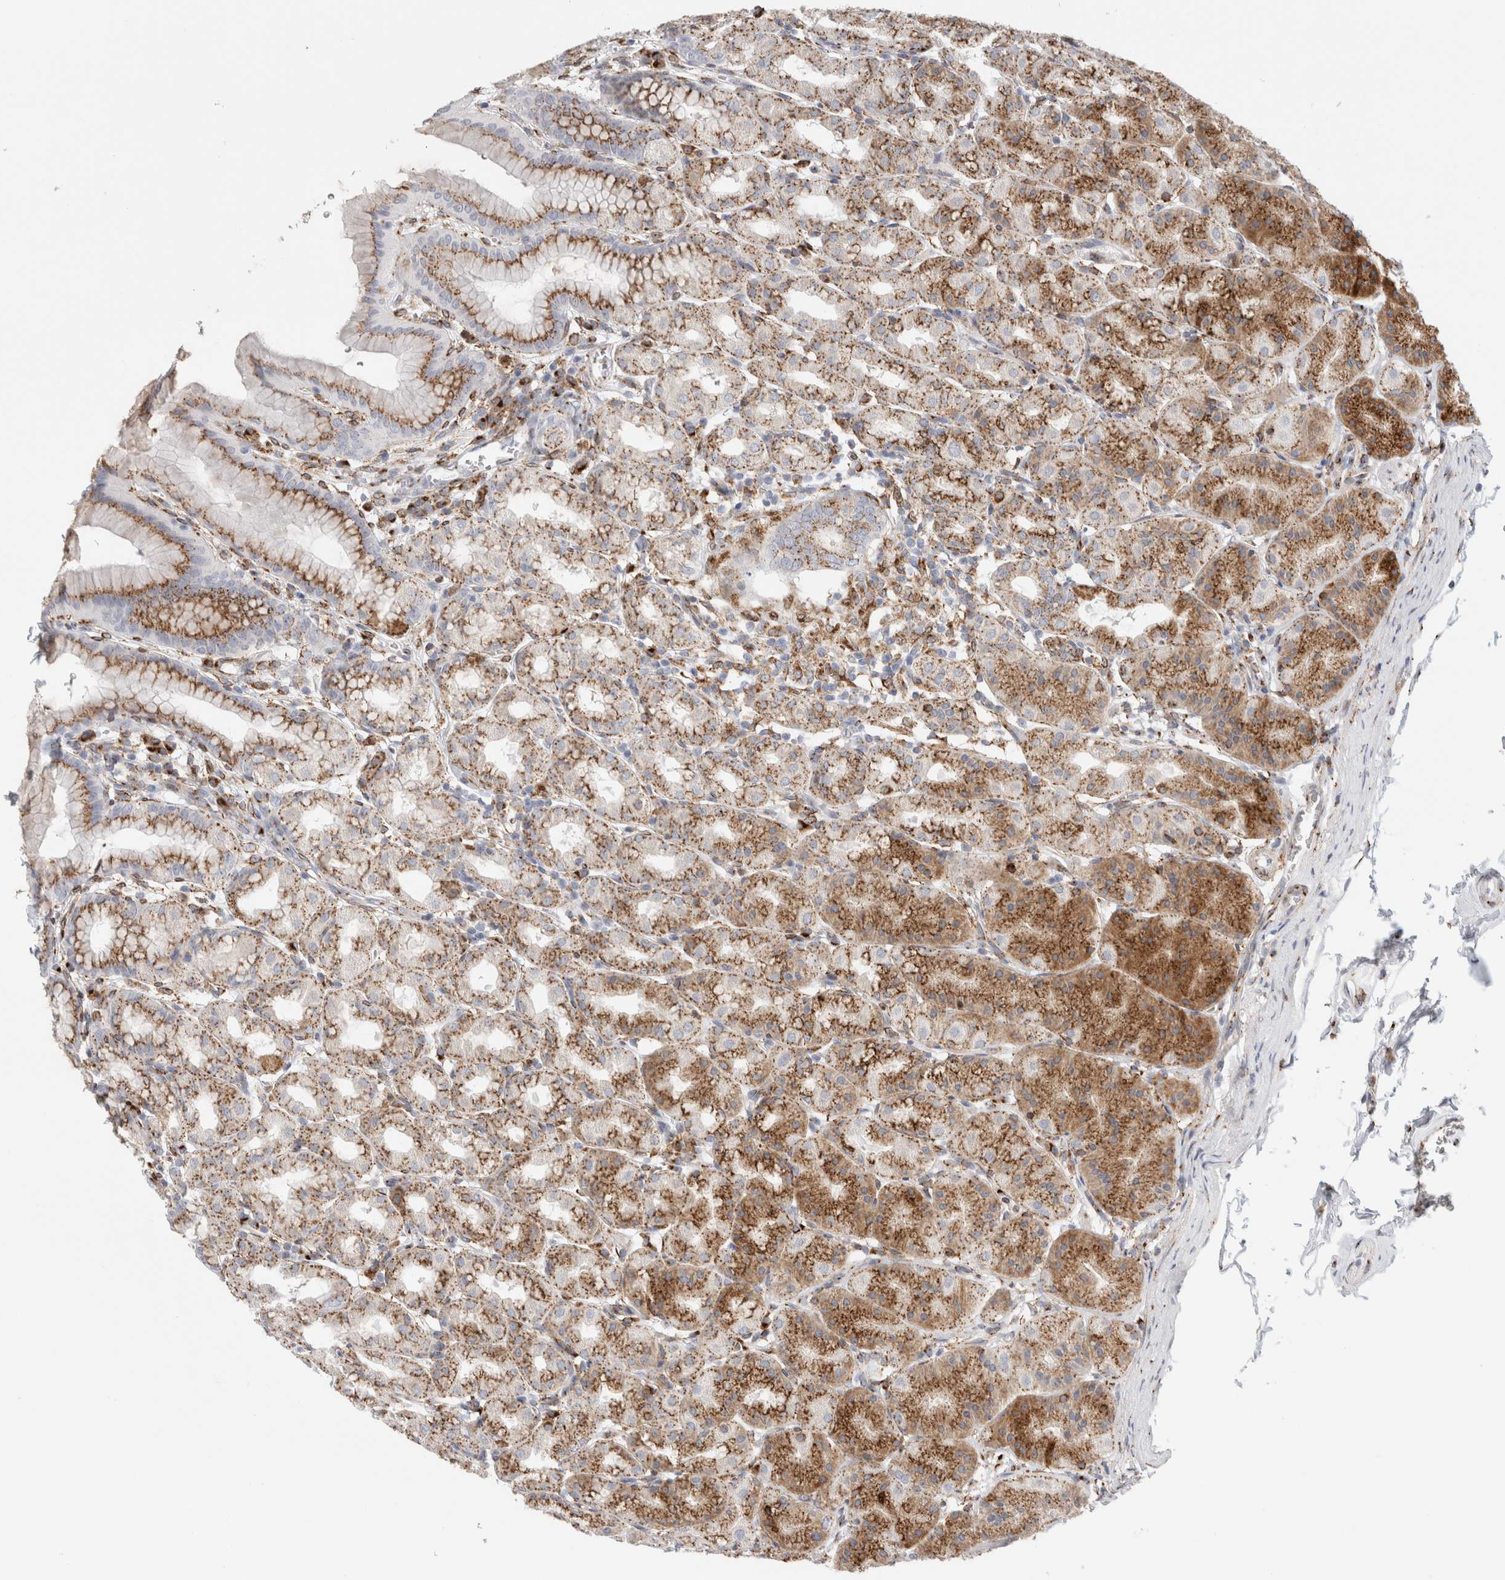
{"staining": {"intensity": "moderate", "quantity": ">75%", "location": "cytoplasmic/membranous"}, "tissue": "stomach", "cell_type": "Glandular cells", "image_type": "normal", "snomed": [{"axis": "morphology", "description": "Normal tissue, NOS"}, {"axis": "topography", "description": "Stomach"}], "caption": "DAB (3,3'-diaminobenzidine) immunohistochemical staining of benign stomach reveals moderate cytoplasmic/membranous protein positivity in approximately >75% of glandular cells. The protein of interest is stained brown, and the nuclei are stained in blue (DAB (3,3'-diaminobenzidine) IHC with brightfield microscopy, high magnification).", "gene": "MCFD2", "patient": {"sex": "male", "age": 42}}